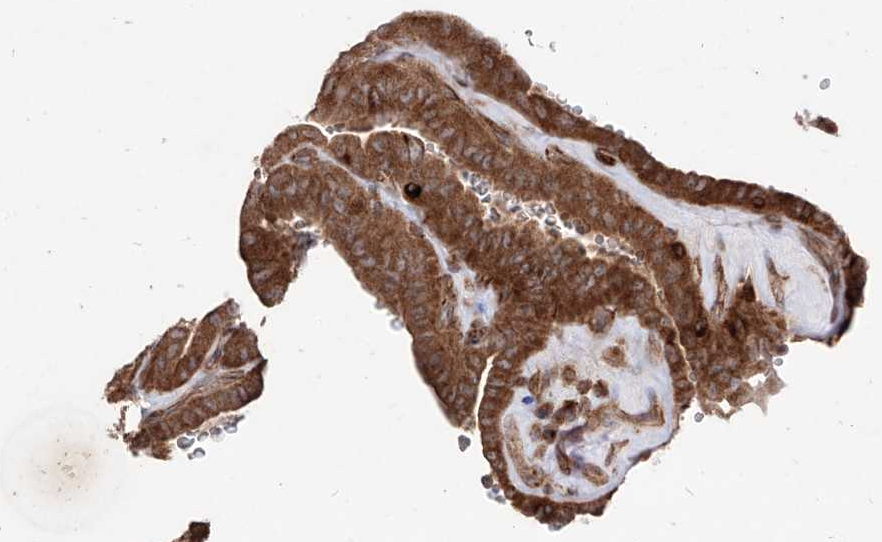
{"staining": {"intensity": "strong", "quantity": ">75%", "location": "cytoplasmic/membranous"}, "tissue": "thyroid cancer", "cell_type": "Tumor cells", "image_type": "cancer", "snomed": [{"axis": "morphology", "description": "Papillary adenocarcinoma, NOS"}, {"axis": "topography", "description": "Thyroid gland"}], "caption": "Thyroid cancer stained for a protein (brown) shows strong cytoplasmic/membranous positive staining in approximately >75% of tumor cells.", "gene": "YKT6", "patient": {"sex": "male", "age": 77}}